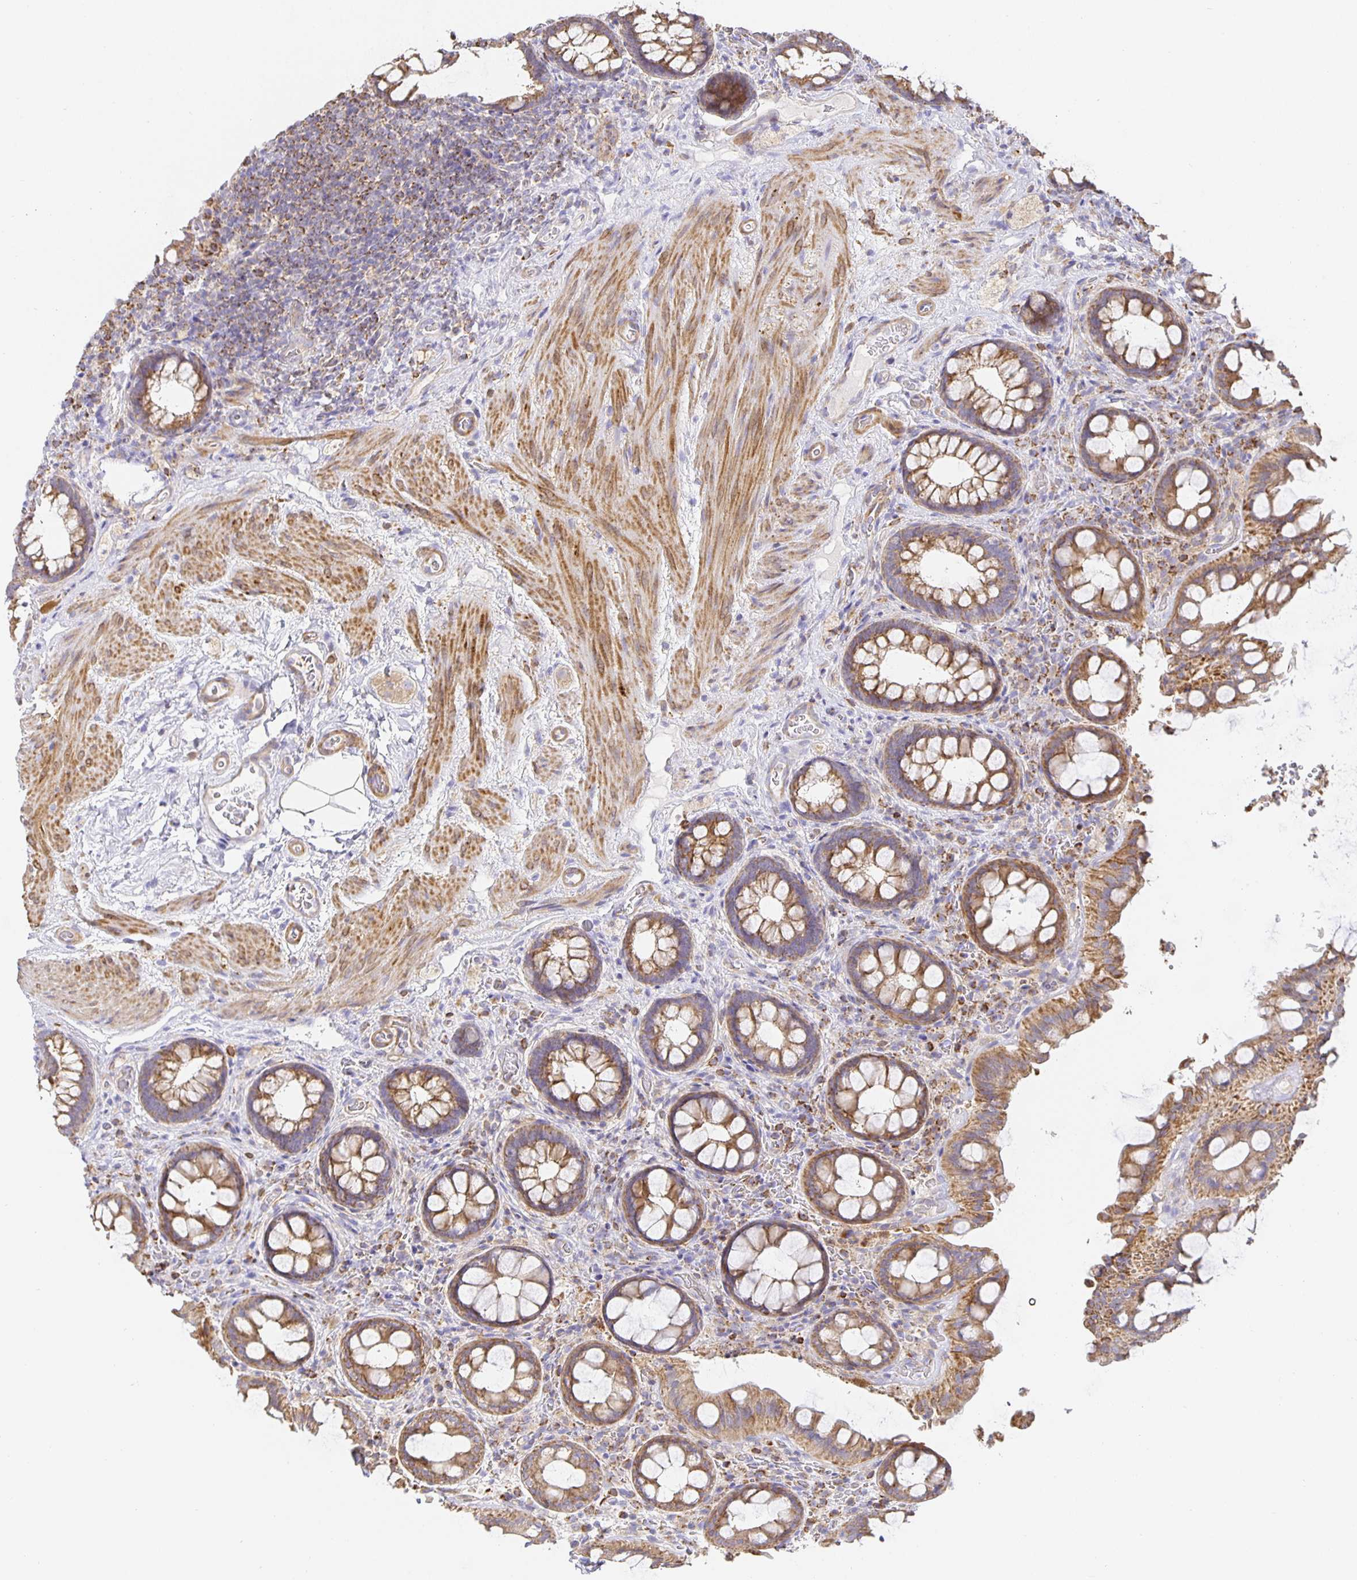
{"staining": {"intensity": "moderate", "quantity": ">75%", "location": "cytoplasmic/membranous"}, "tissue": "rectum", "cell_type": "Glandular cells", "image_type": "normal", "snomed": [{"axis": "morphology", "description": "Normal tissue, NOS"}, {"axis": "topography", "description": "Rectum"}], "caption": "Immunohistochemical staining of benign rectum shows >75% levels of moderate cytoplasmic/membranous protein staining in approximately >75% of glandular cells. (DAB (3,3'-diaminobenzidine) IHC, brown staining for protein, blue staining for nuclei).", "gene": "FLRT3", "patient": {"sex": "female", "age": 69}}